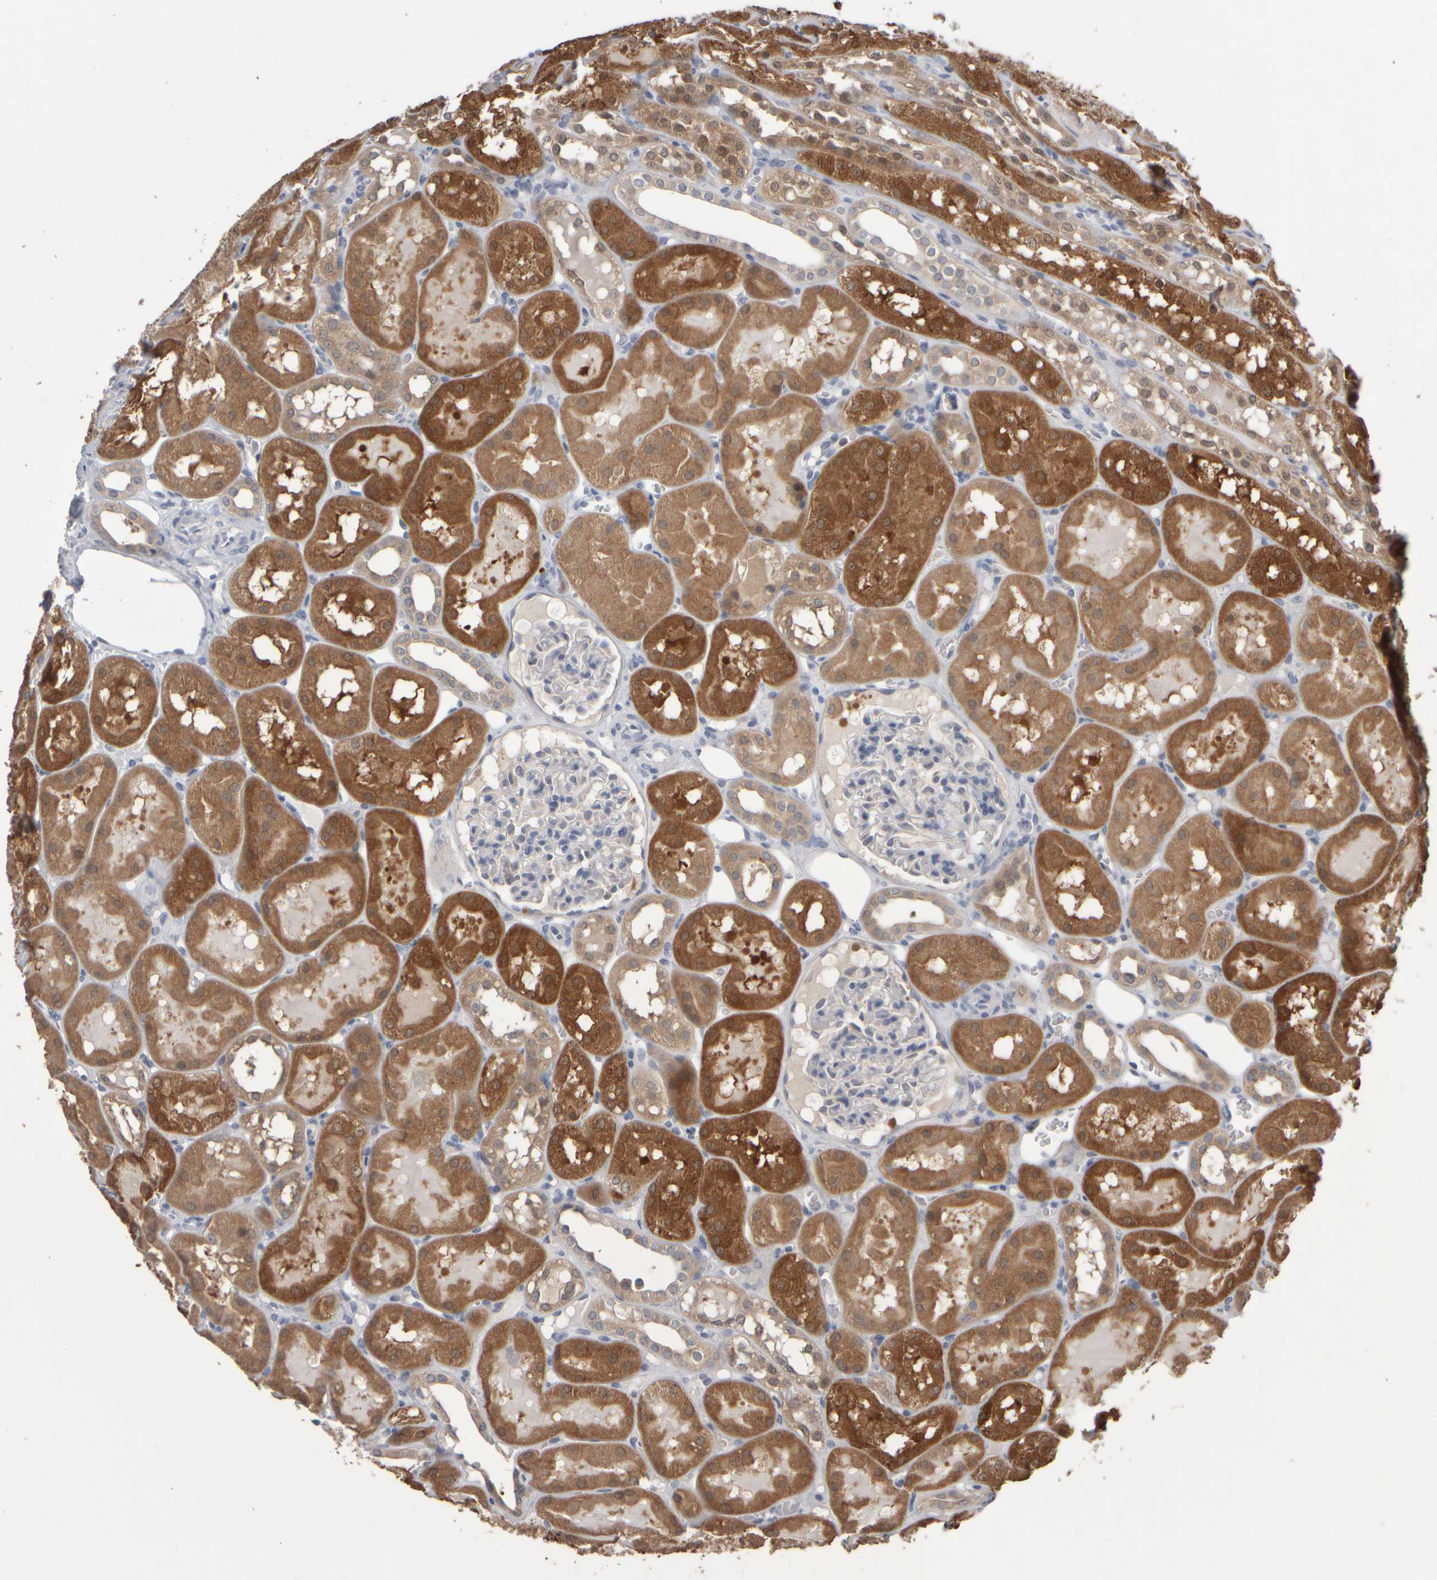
{"staining": {"intensity": "negative", "quantity": "none", "location": "none"}, "tissue": "kidney", "cell_type": "Cells in glomeruli", "image_type": "normal", "snomed": [{"axis": "morphology", "description": "Normal tissue, NOS"}, {"axis": "topography", "description": "Kidney"}, {"axis": "topography", "description": "Urinary bladder"}], "caption": "Immunohistochemistry of unremarkable kidney shows no staining in cells in glomeruli. Nuclei are stained in blue.", "gene": "EPHX2", "patient": {"sex": "male", "age": 16}}